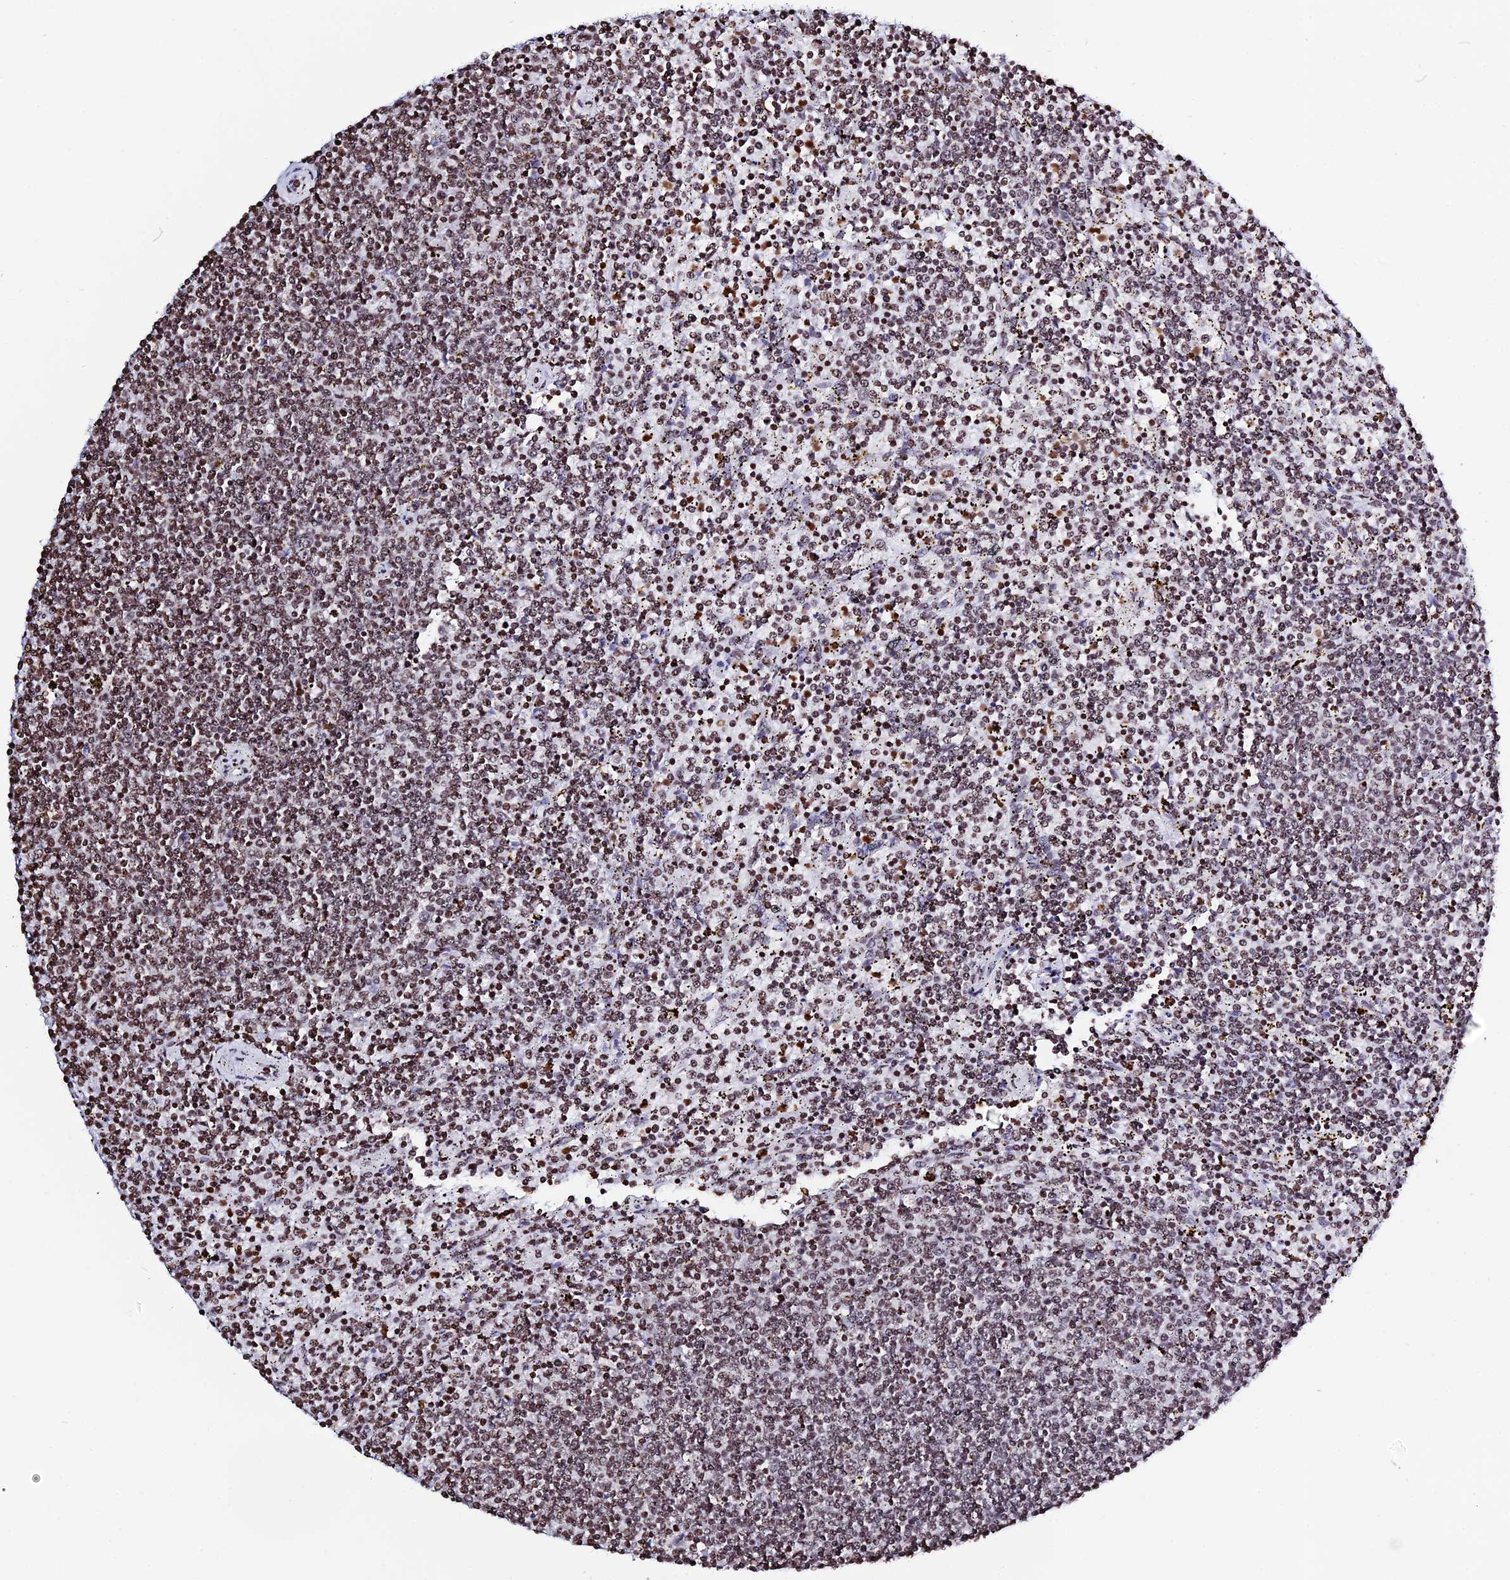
{"staining": {"intensity": "moderate", "quantity": ">75%", "location": "nuclear"}, "tissue": "lymphoma", "cell_type": "Tumor cells", "image_type": "cancer", "snomed": [{"axis": "morphology", "description": "Malignant lymphoma, non-Hodgkin's type, Low grade"}, {"axis": "topography", "description": "Spleen"}], "caption": "DAB (3,3'-diaminobenzidine) immunohistochemical staining of low-grade malignant lymphoma, non-Hodgkin's type demonstrates moderate nuclear protein positivity in about >75% of tumor cells.", "gene": "MACROH2A2", "patient": {"sex": "female", "age": 50}}